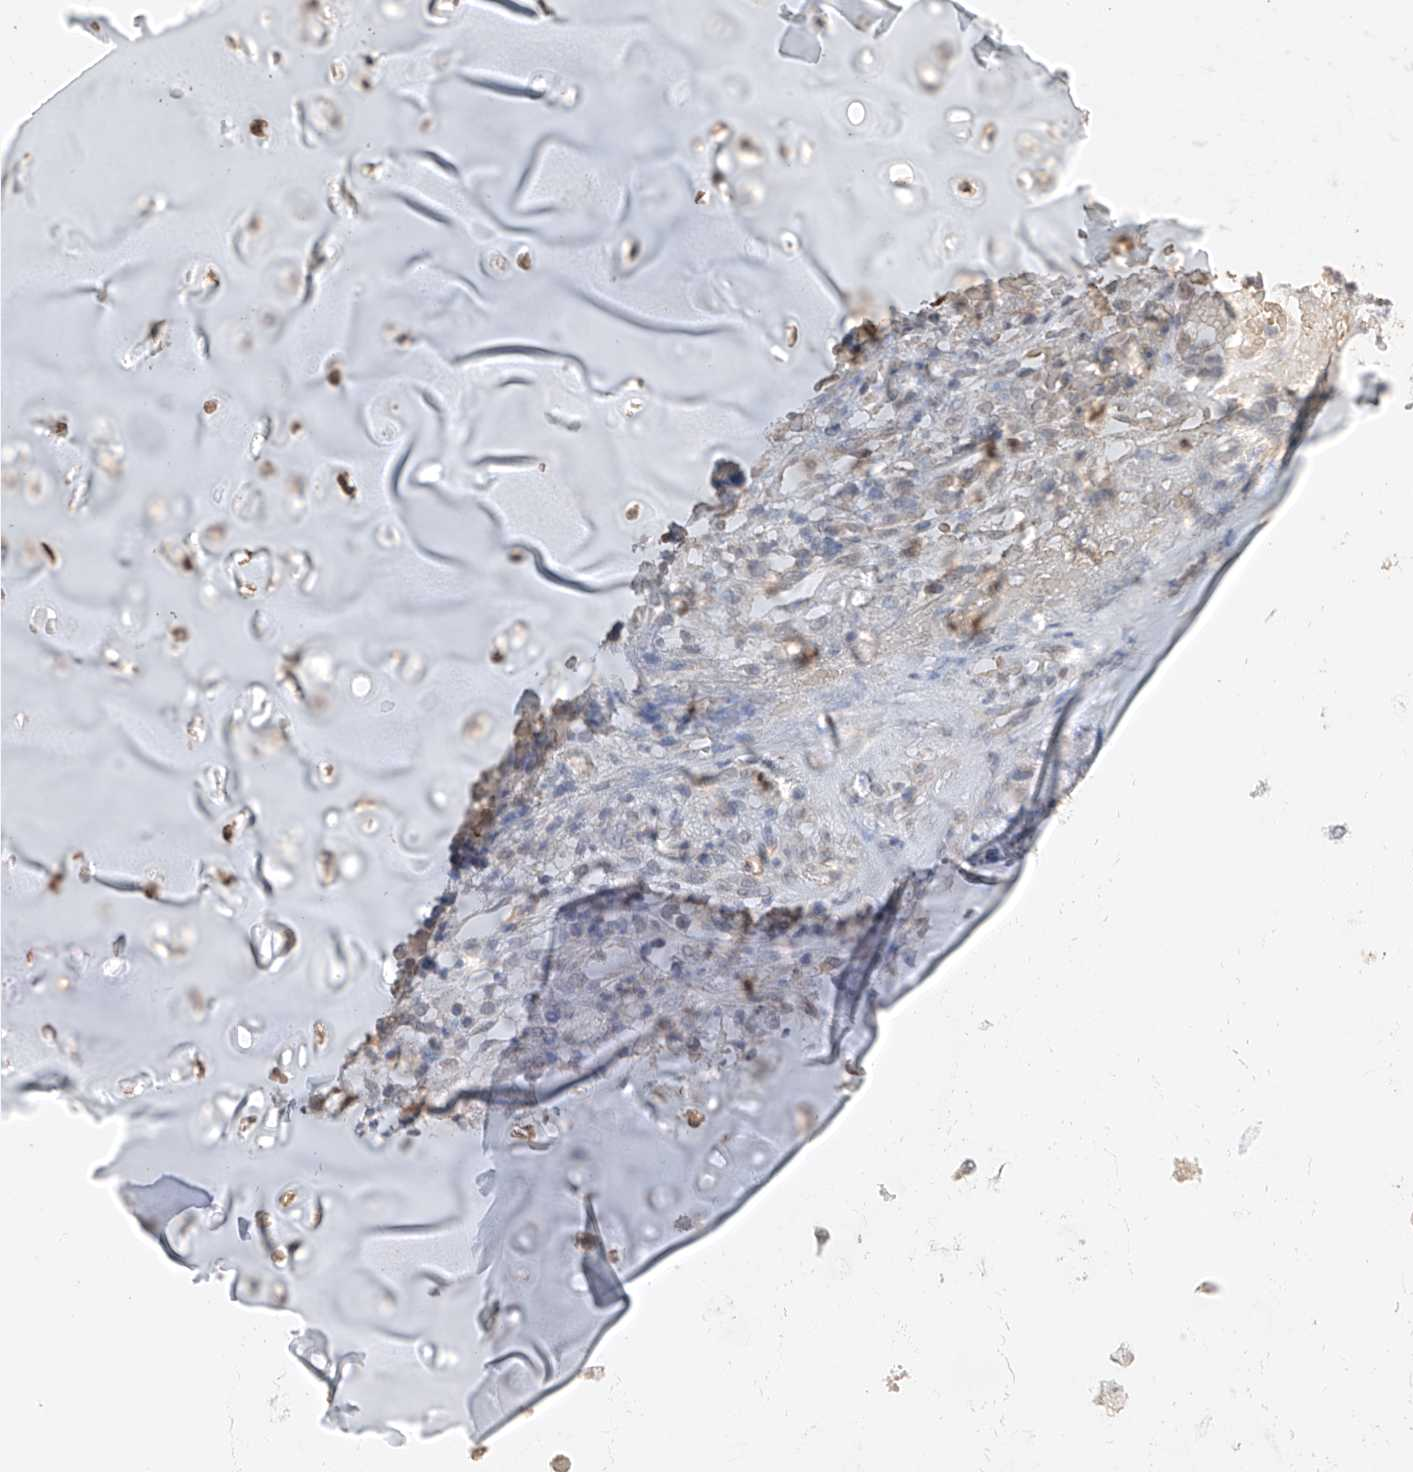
{"staining": {"intensity": "negative", "quantity": "none", "location": "none"}, "tissue": "adipose tissue", "cell_type": "Adipocytes", "image_type": "normal", "snomed": [{"axis": "morphology", "description": "Normal tissue, NOS"}, {"axis": "morphology", "description": "Basal cell carcinoma"}, {"axis": "topography", "description": "Cartilage tissue"}, {"axis": "topography", "description": "Nasopharynx"}, {"axis": "topography", "description": "Oral tissue"}], "caption": "DAB immunohistochemical staining of normal human adipose tissue demonstrates no significant positivity in adipocytes.", "gene": "IL22RA2", "patient": {"sex": "female", "age": 77}}